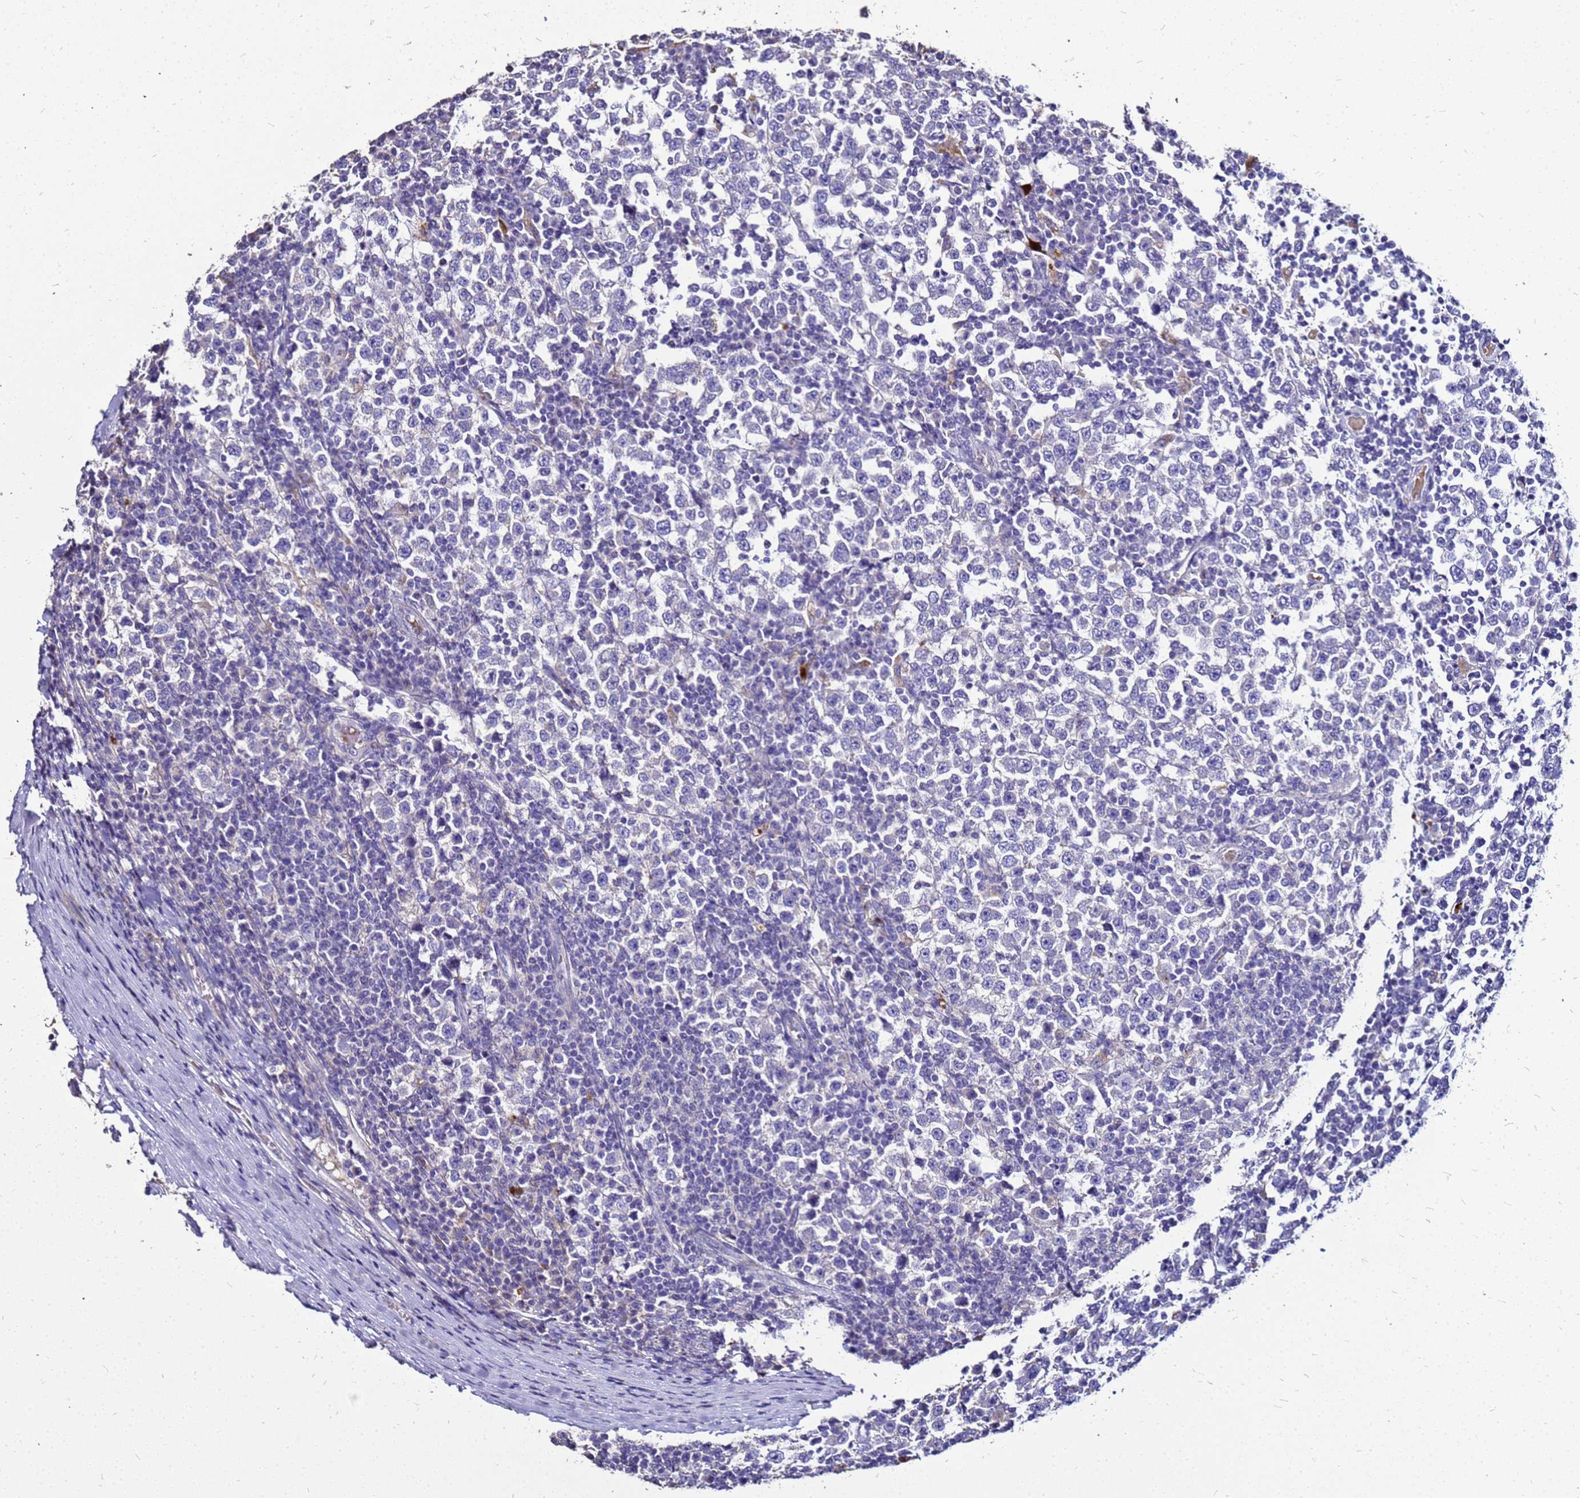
{"staining": {"intensity": "negative", "quantity": "none", "location": "none"}, "tissue": "testis cancer", "cell_type": "Tumor cells", "image_type": "cancer", "snomed": [{"axis": "morphology", "description": "Seminoma, NOS"}, {"axis": "topography", "description": "Testis"}], "caption": "Tumor cells are negative for protein expression in human seminoma (testis). (Brightfield microscopy of DAB IHC at high magnification).", "gene": "S100A2", "patient": {"sex": "male", "age": 65}}